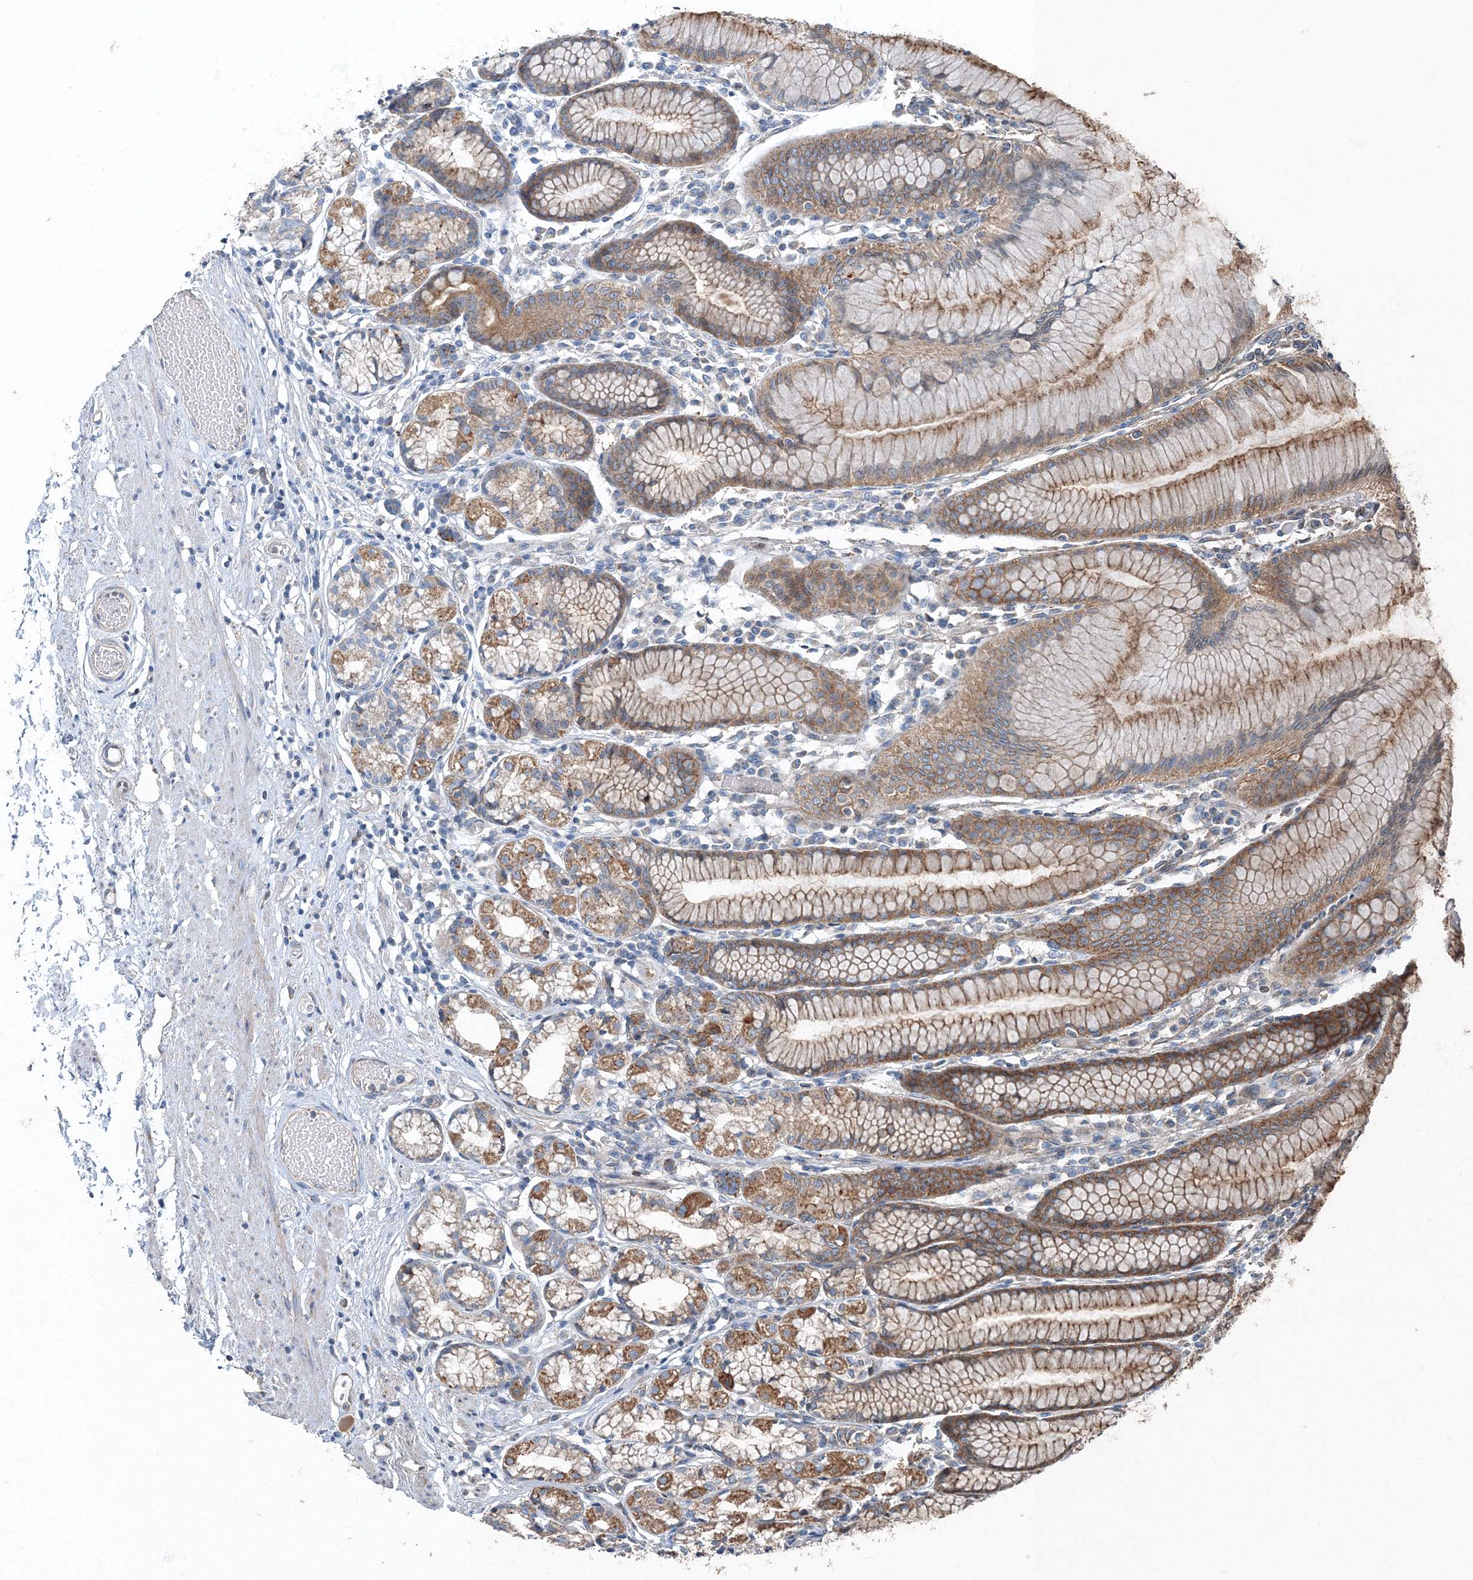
{"staining": {"intensity": "strong", "quantity": "<25%", "location": "cytoplasmic/membranous"}, "tissue": "stomach", "cell_type": "Glandular cells", "image_type": "normal", "snomed": [{"axis": "morphology", "description": "Normal tissue, NOS"}, {"axis": "topography", "description": "Stomach"}], "caption": "About <25% of glandular cells in benign human stomach display strong cytoplasmic/membranous protein positivity as visualized by brown immunohistochemical staining.", "gene": "AASDH", "patient": {"sex": "female", "age": 57}}